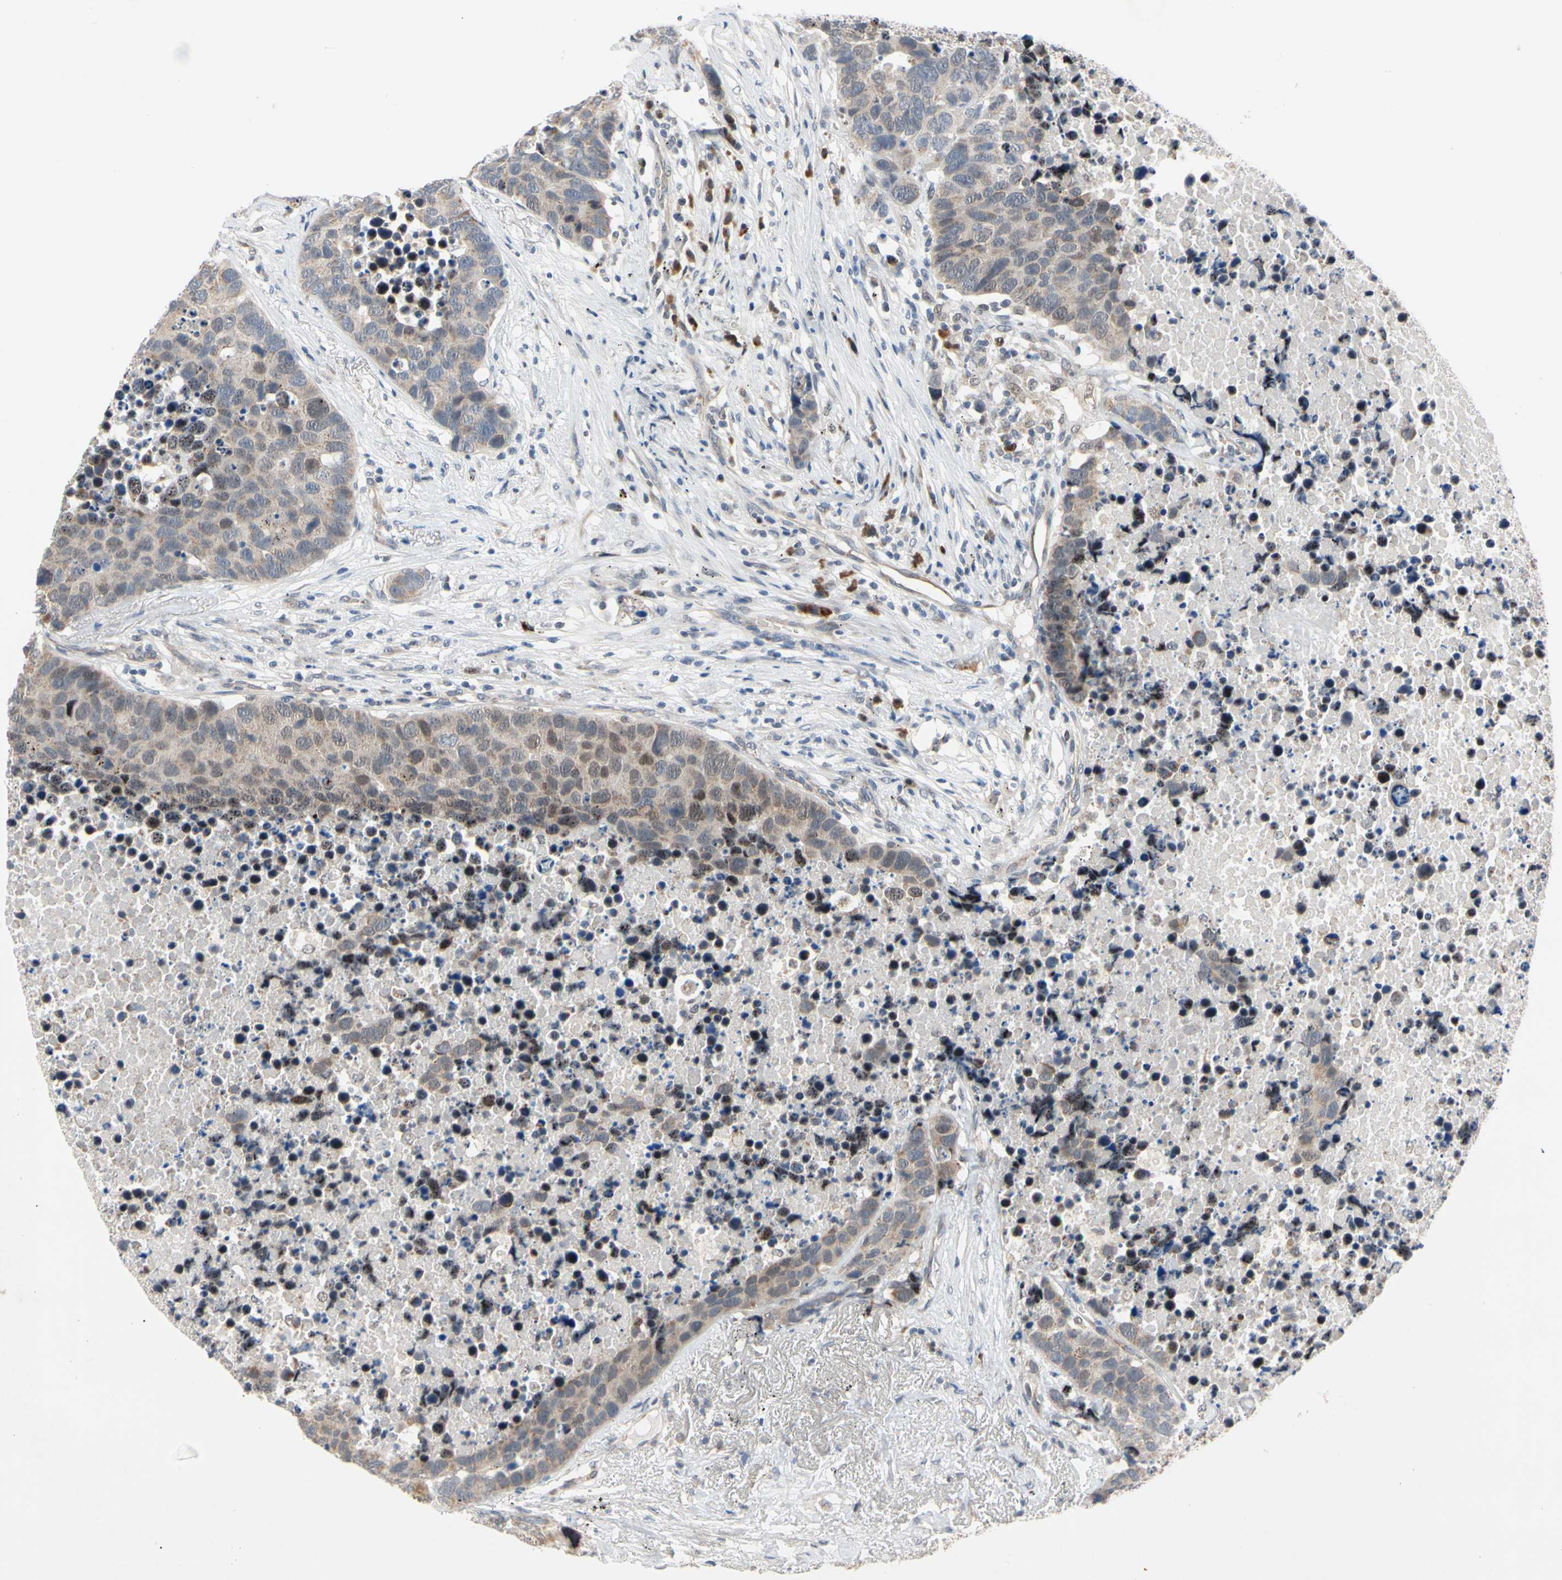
{"staining": {"intensity": "weak", "quantity": ">75%", "location": "cytoplasmic/membranous,nuclear"}, "tissue": "carcinoid", "cell_type": "Tumor cells", "image_type": "cancer", "snomed": [{"axis": "morphology", "description": "Carcinoid, malignant, NOS"}, {"axis": "topography", "description": "Lung"}], "caption": "Malignant carcinoid stained with IHC shows weak cytoplasmic/membranous and nuclear positivity in about >75% of tumor cells.", "gene": "MARK1", "patient": {"sex": "male", "age": 60}}